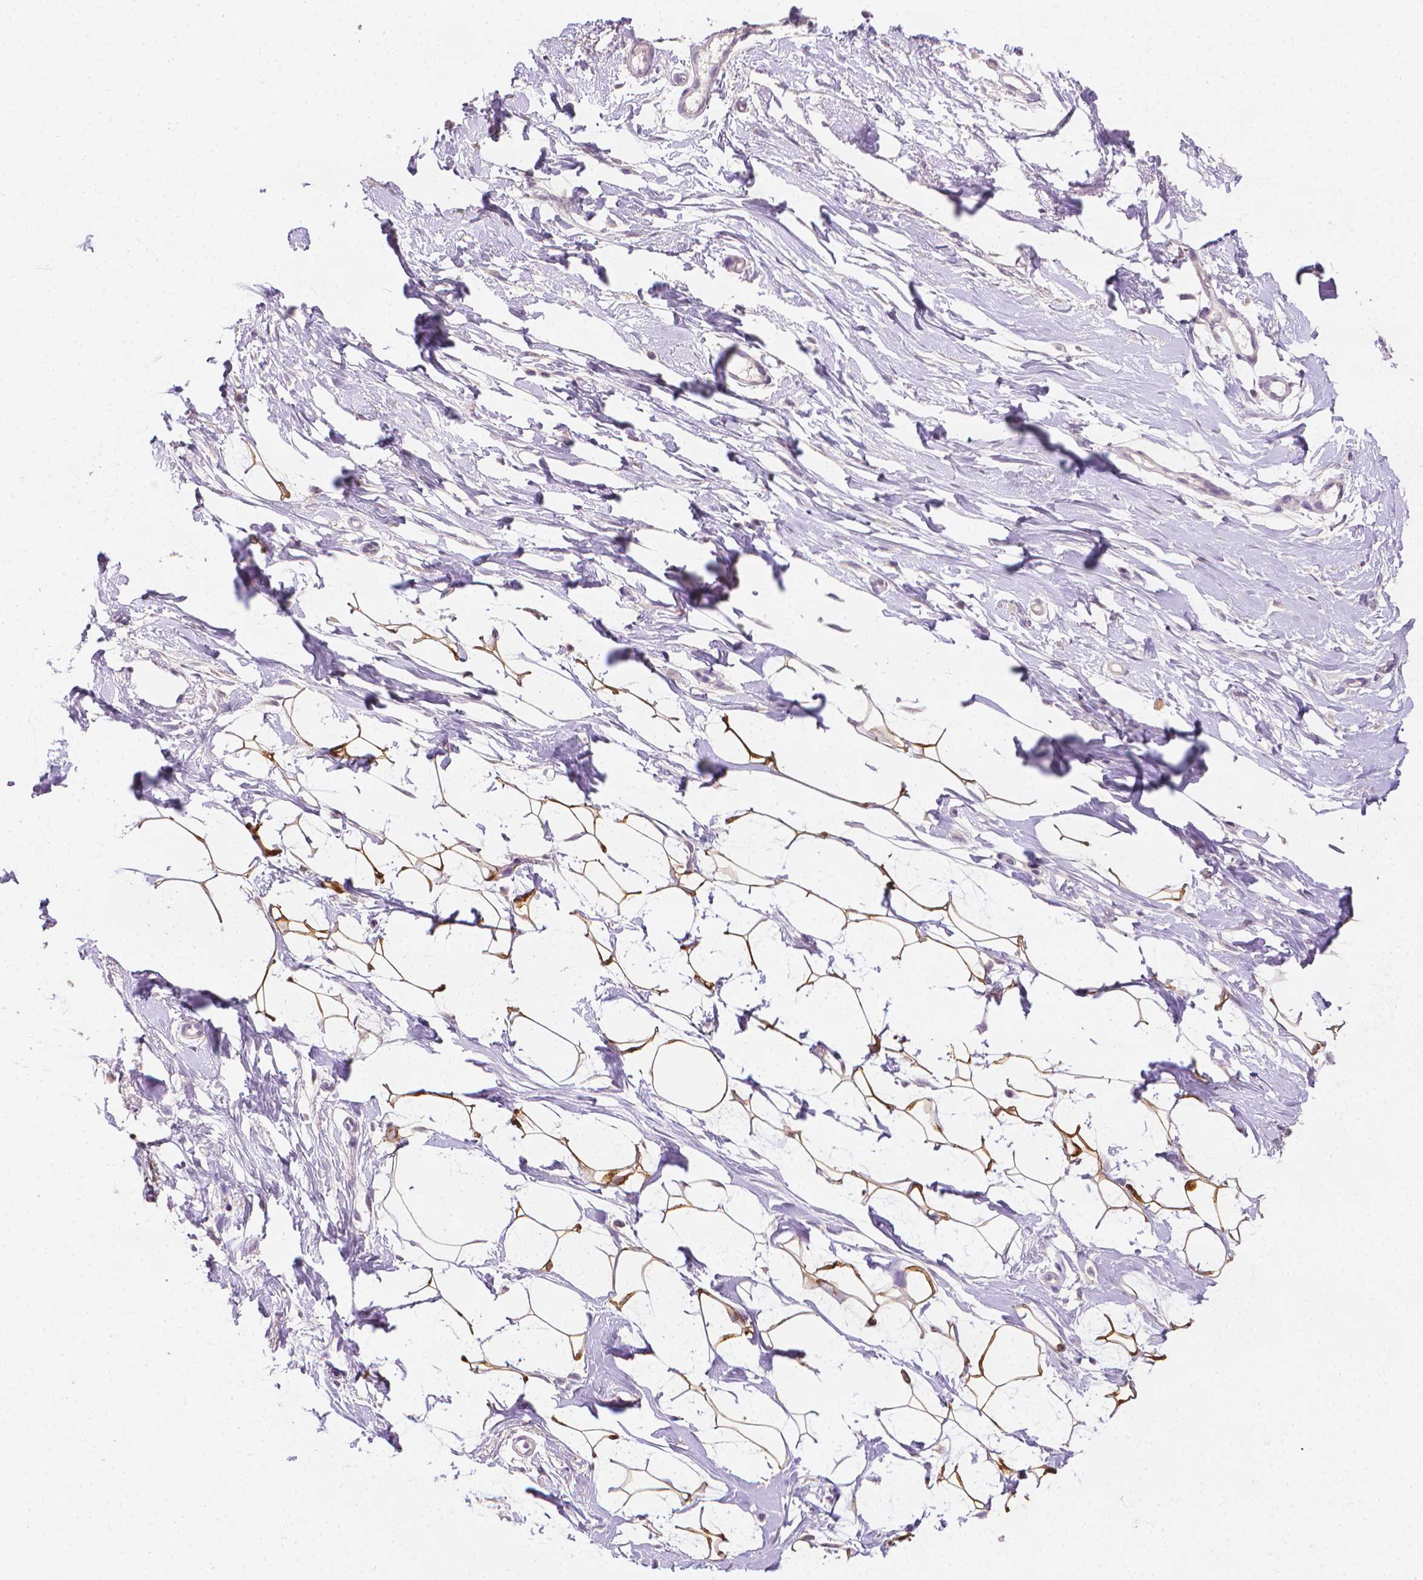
{"staining": {"intensity": "strong", "quantity": "25%-75%", "location": "cytoplasmic/membranous"}, "tissue": "breast", "cell_type": "Adipocytes", "image_type": "normal", "snomed": [{"axis": "morphology", "description": "Normal tissue, NOS"}, {"axis": "topography", "description": "Breast"}], "caption": "Normal breast demonstrates strong cytoplasmic/membranous positivity in about 25%-75% of adipocytes.", "gene": "FASN", "patient": {"sex": "female", "age": 49}}